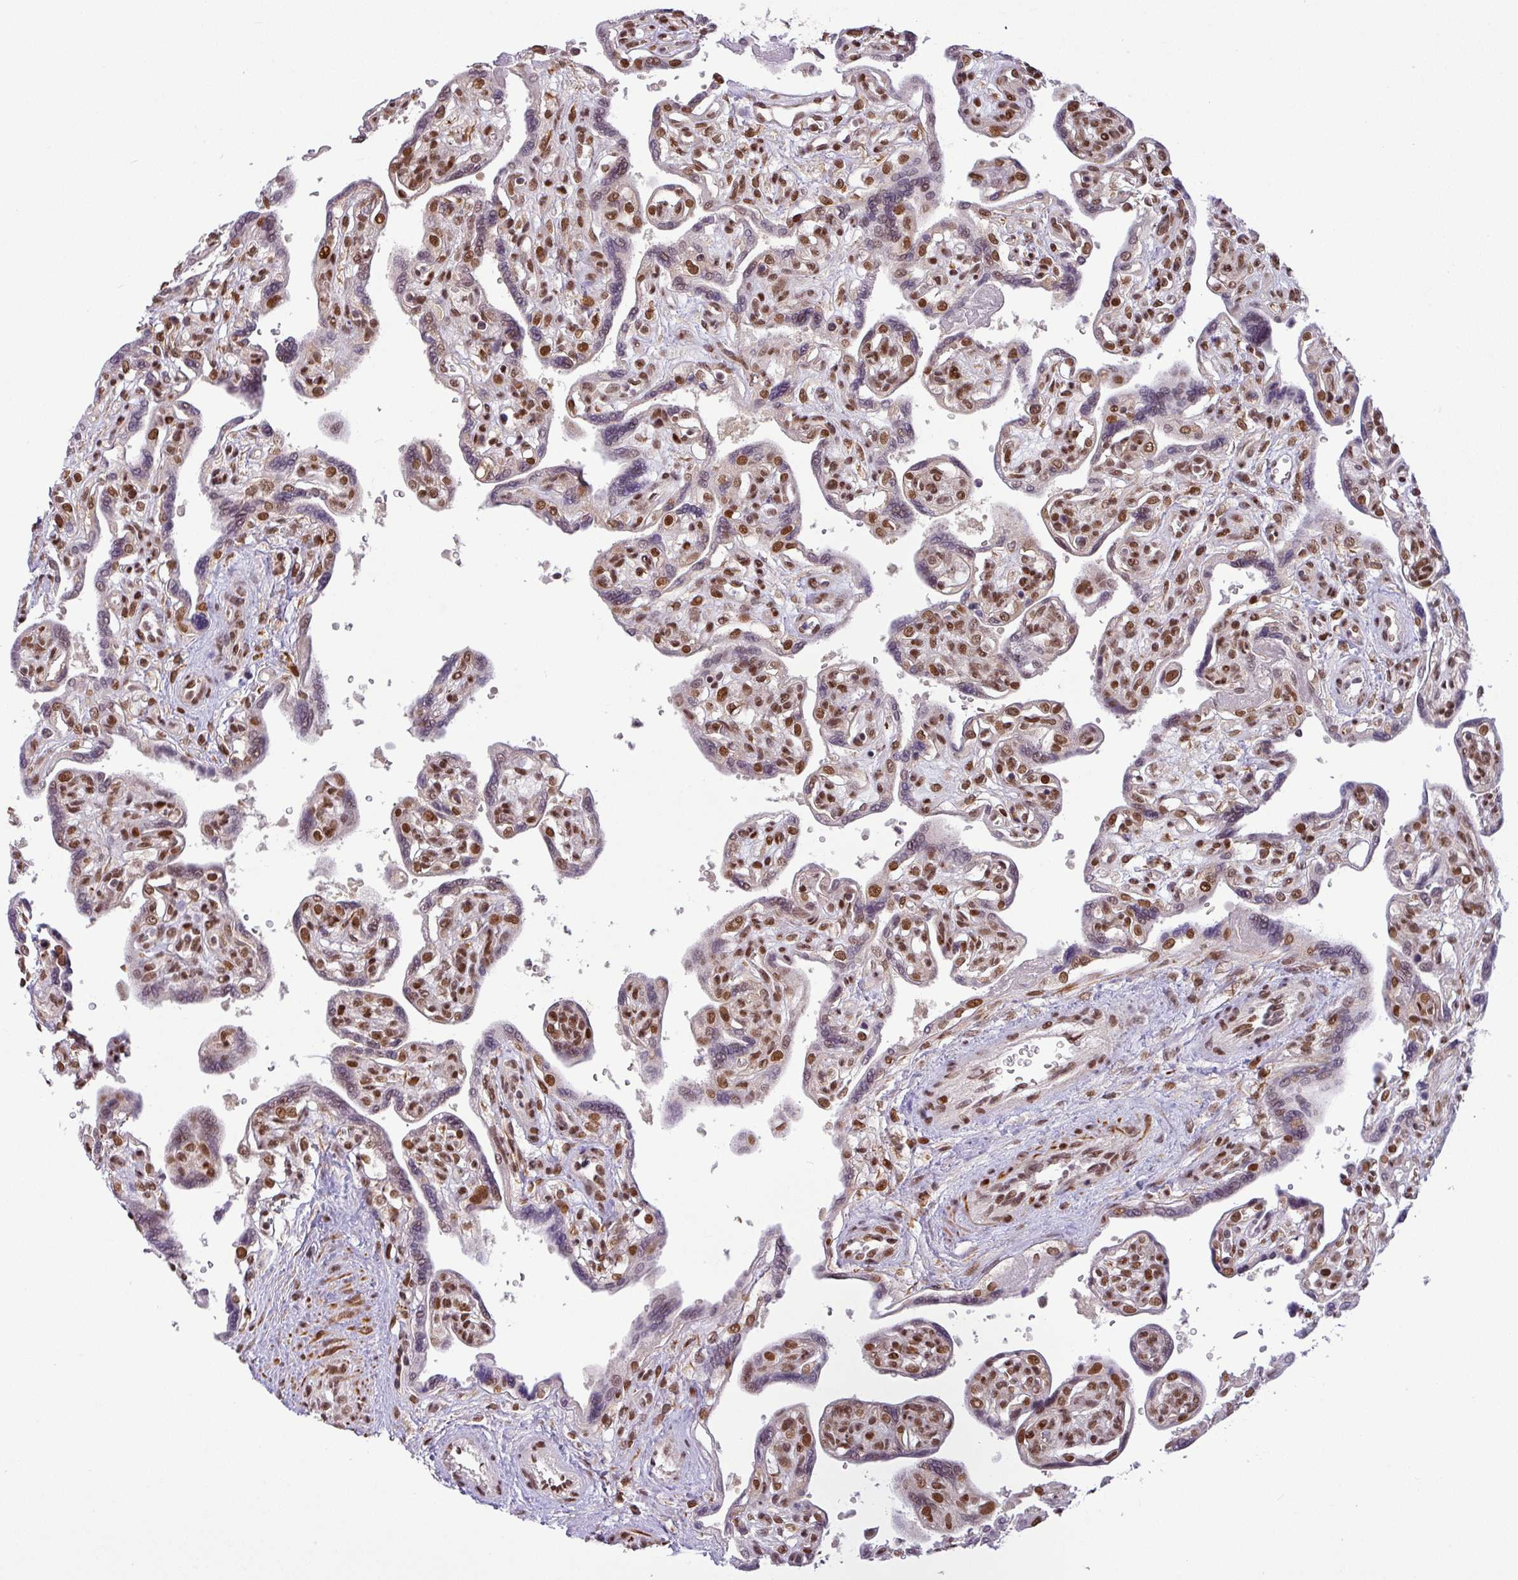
{"staining": {"intensity": "strong", "quantity": "25%-75%", "location": "nuclear"}, "tissue": "placenta", "cell_type": "Trophoblastic cells", "image_type": "normal", "snomed": [{"axis": "morphology", "description": "Normal tissue, NOS"}, {"axis": "topography", "description": "Placenta"}], "caption": "Immunohistochemistry (IHC) of normal placenta reveals high levels of strong nuclear positivity in about 25%-75% of trophoblastic cells. Nuclei are stained in blue.", "gene": "SRSF2", "patient": {"sex": "female", "age": 39}}